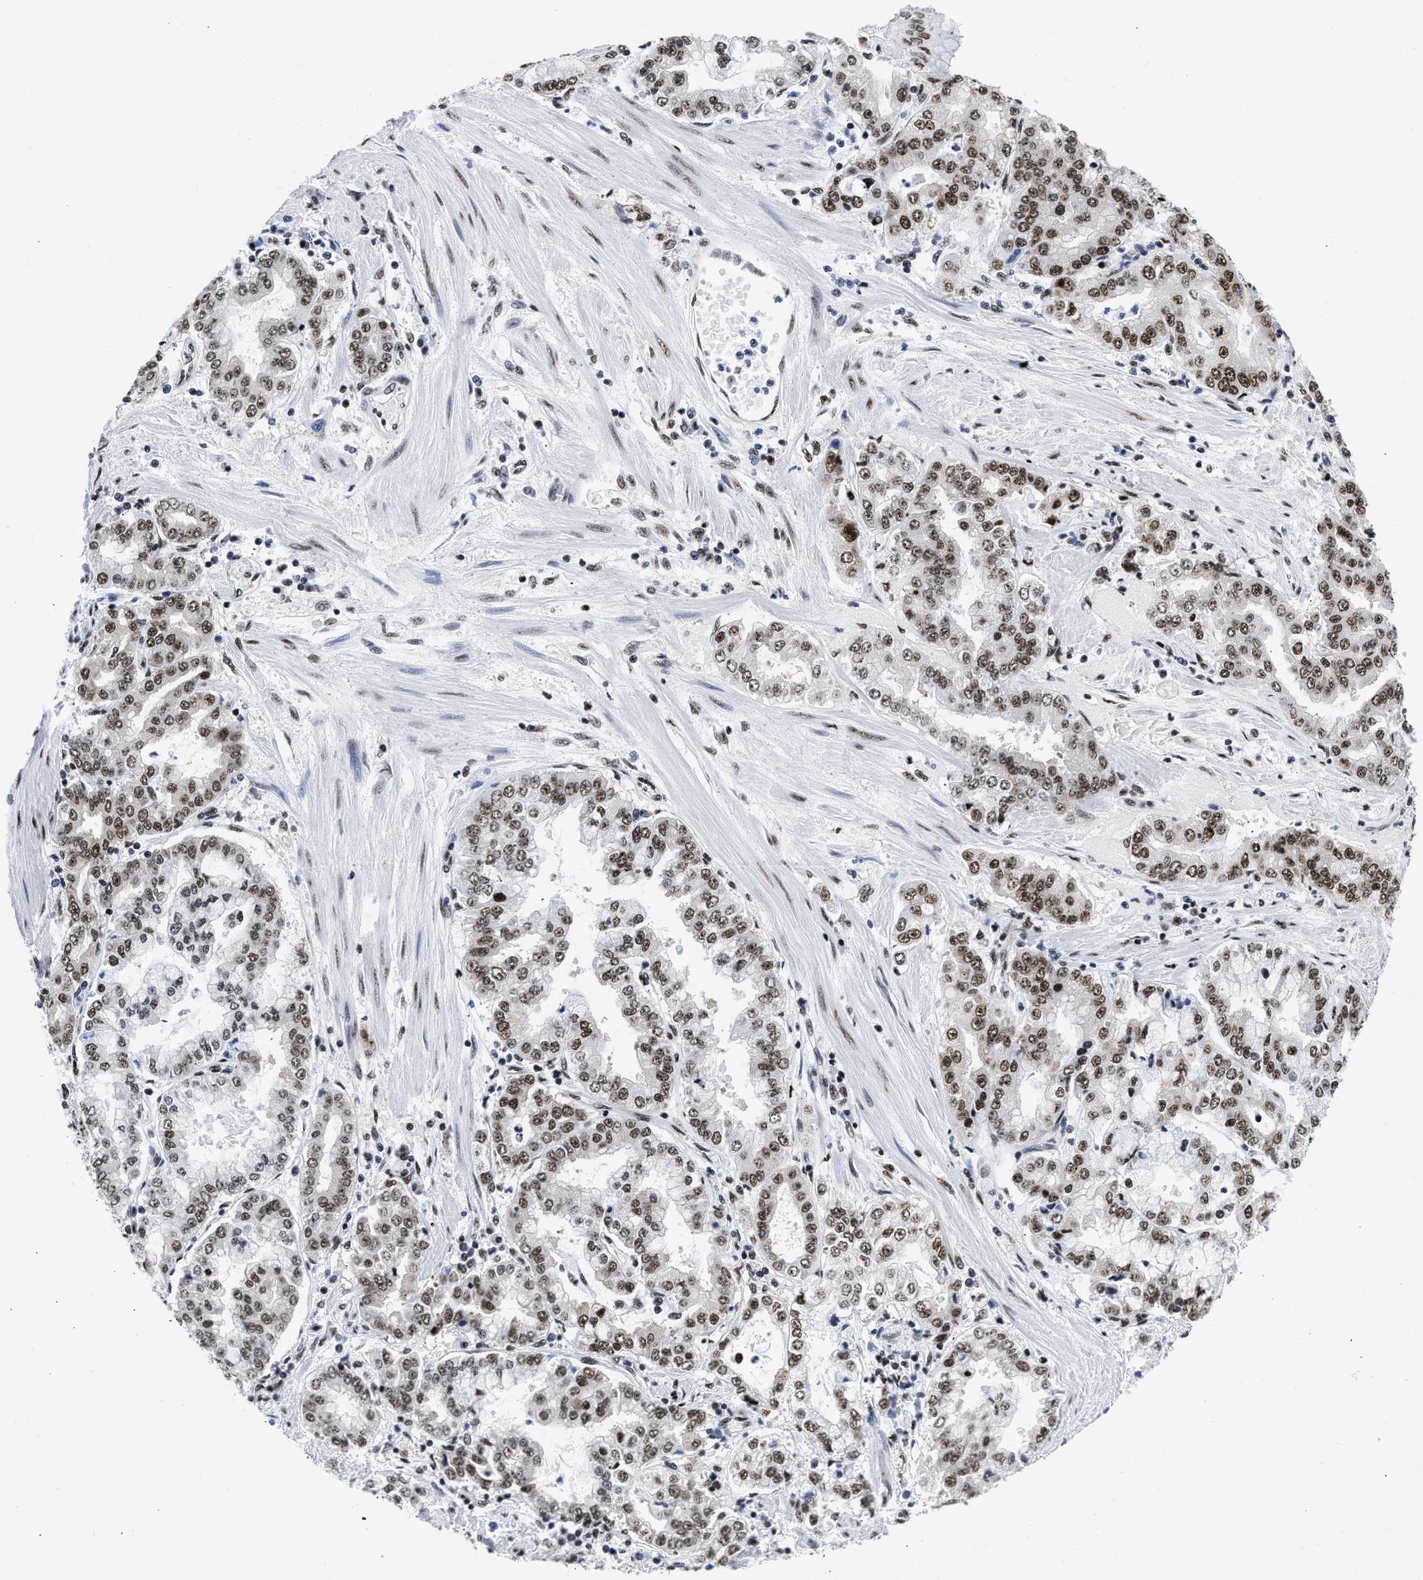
{"staining": {"intensity": "moderate", "quantity": ">75%", "location": "nuclear"}, "tissue": "stomach cancer", "cell_type": "Tumor cells", "image_type": "cancer", "snomed": [{"axis": "morphology", "description": "Adenocarcinoma, NOS"}, {"axis": "topography", "description": "Stomach"}], "caption": "The histopathology image displays staining of stomach adenocarcinoma, revealing moderate nuclear protein staining (brown color) within tumor cells. Nuclei are stained in blue.", "gene": "RBM8A", "patient": {"sex": "male", "age": 76}}